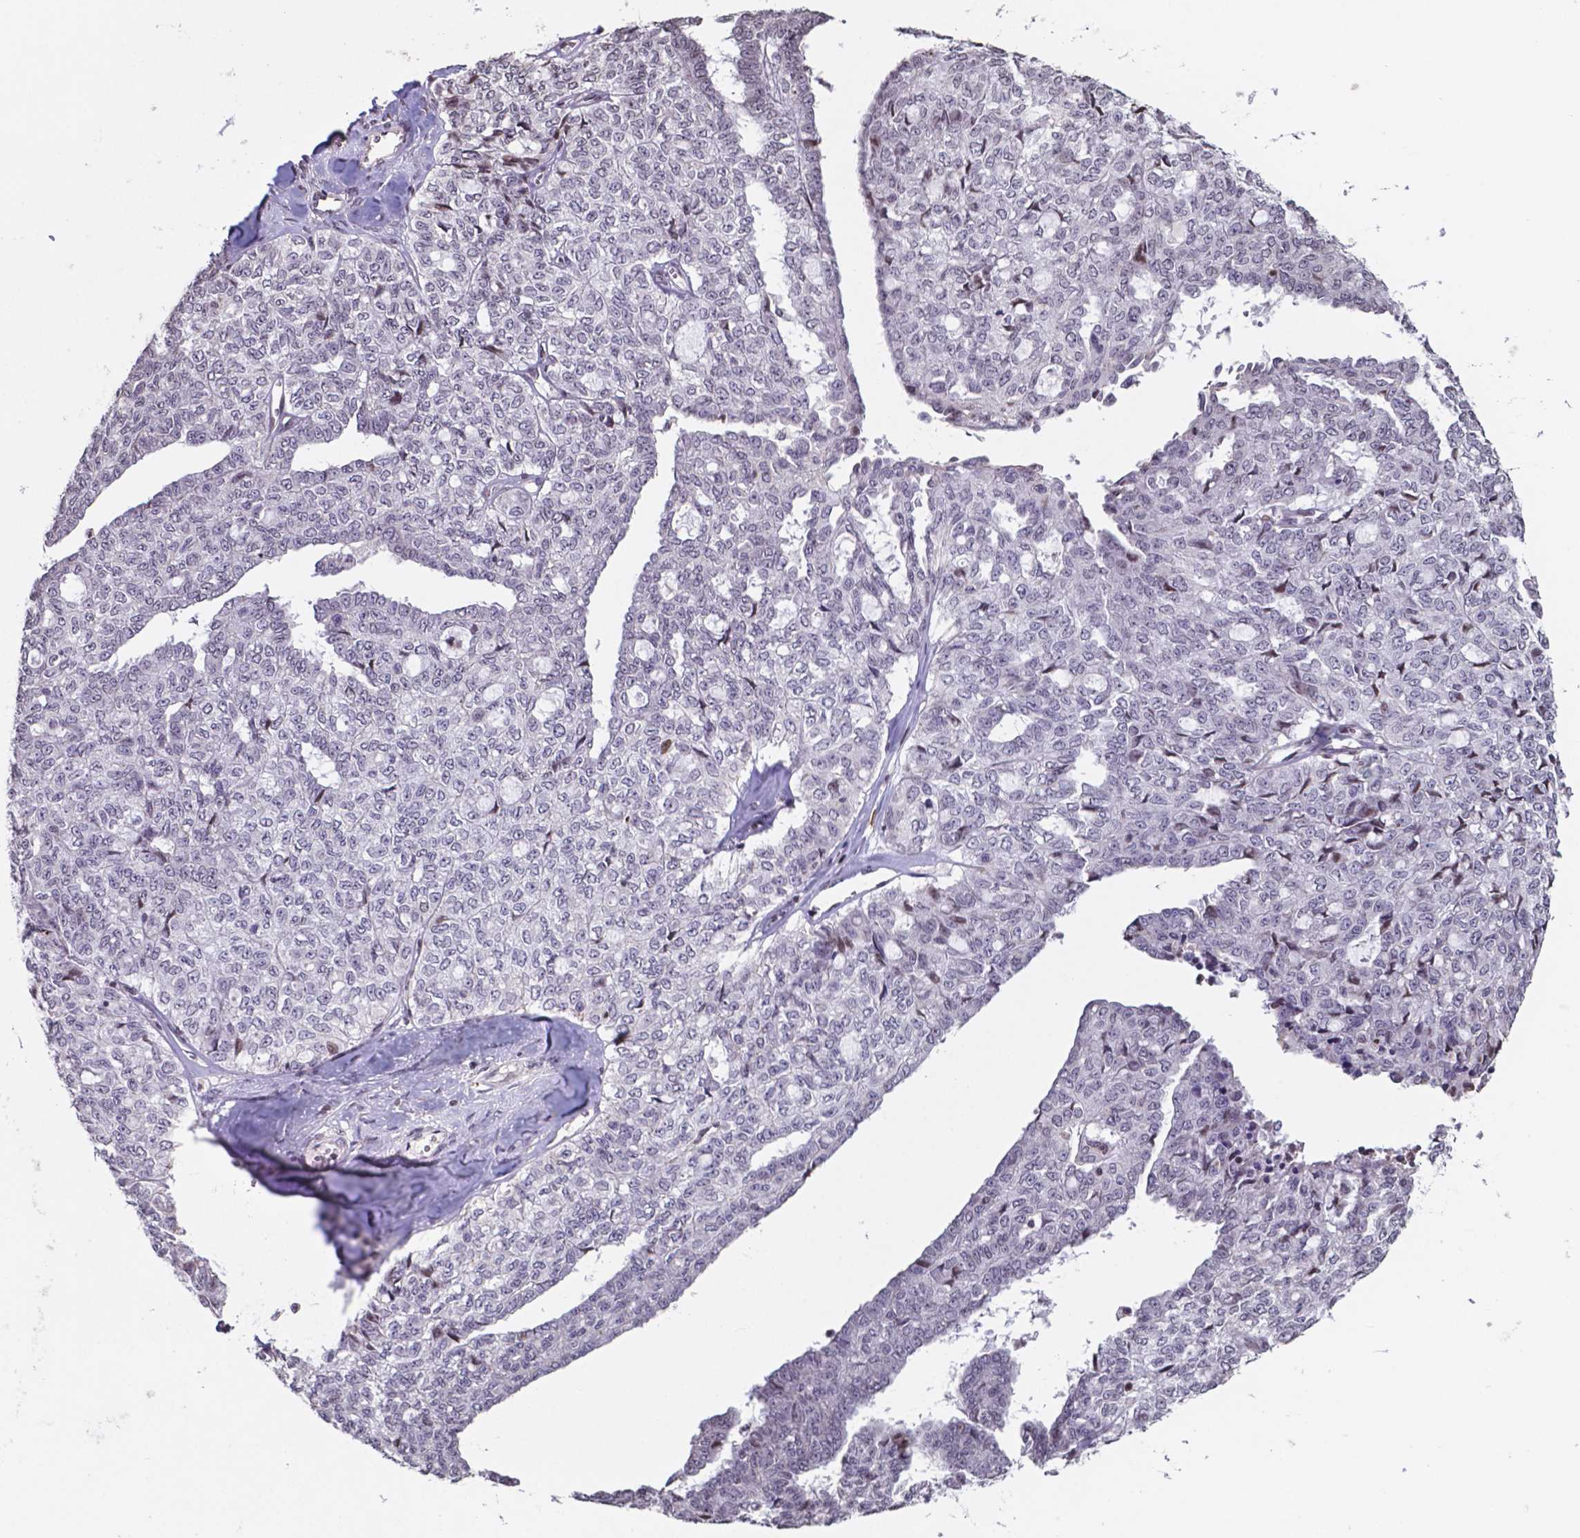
{"staining": {"intensity": "negative", "quantity": "none", "location": "none"}, "tissue": "ovarian cancer", "cell_type": "Tumor cells", "image_type": "cancer", "snomed": [{"axis": "morphology", "description": "Cystadenocarcinoma, serous, NOS"}, {"axis": "topography", "description": "Ovary"}], "caption": "There is no significant staining in tumor cells of ovarian serous cystadenocarcinoma. Brightfield microscopy of immunohistochemistry stained with DAB (3,3'-diaminobenzidine) (brown) and hematoxylin (blue), captured at high magnification.", "gene": "MLC1", "patient": {"sex": "female", "age": 71}}